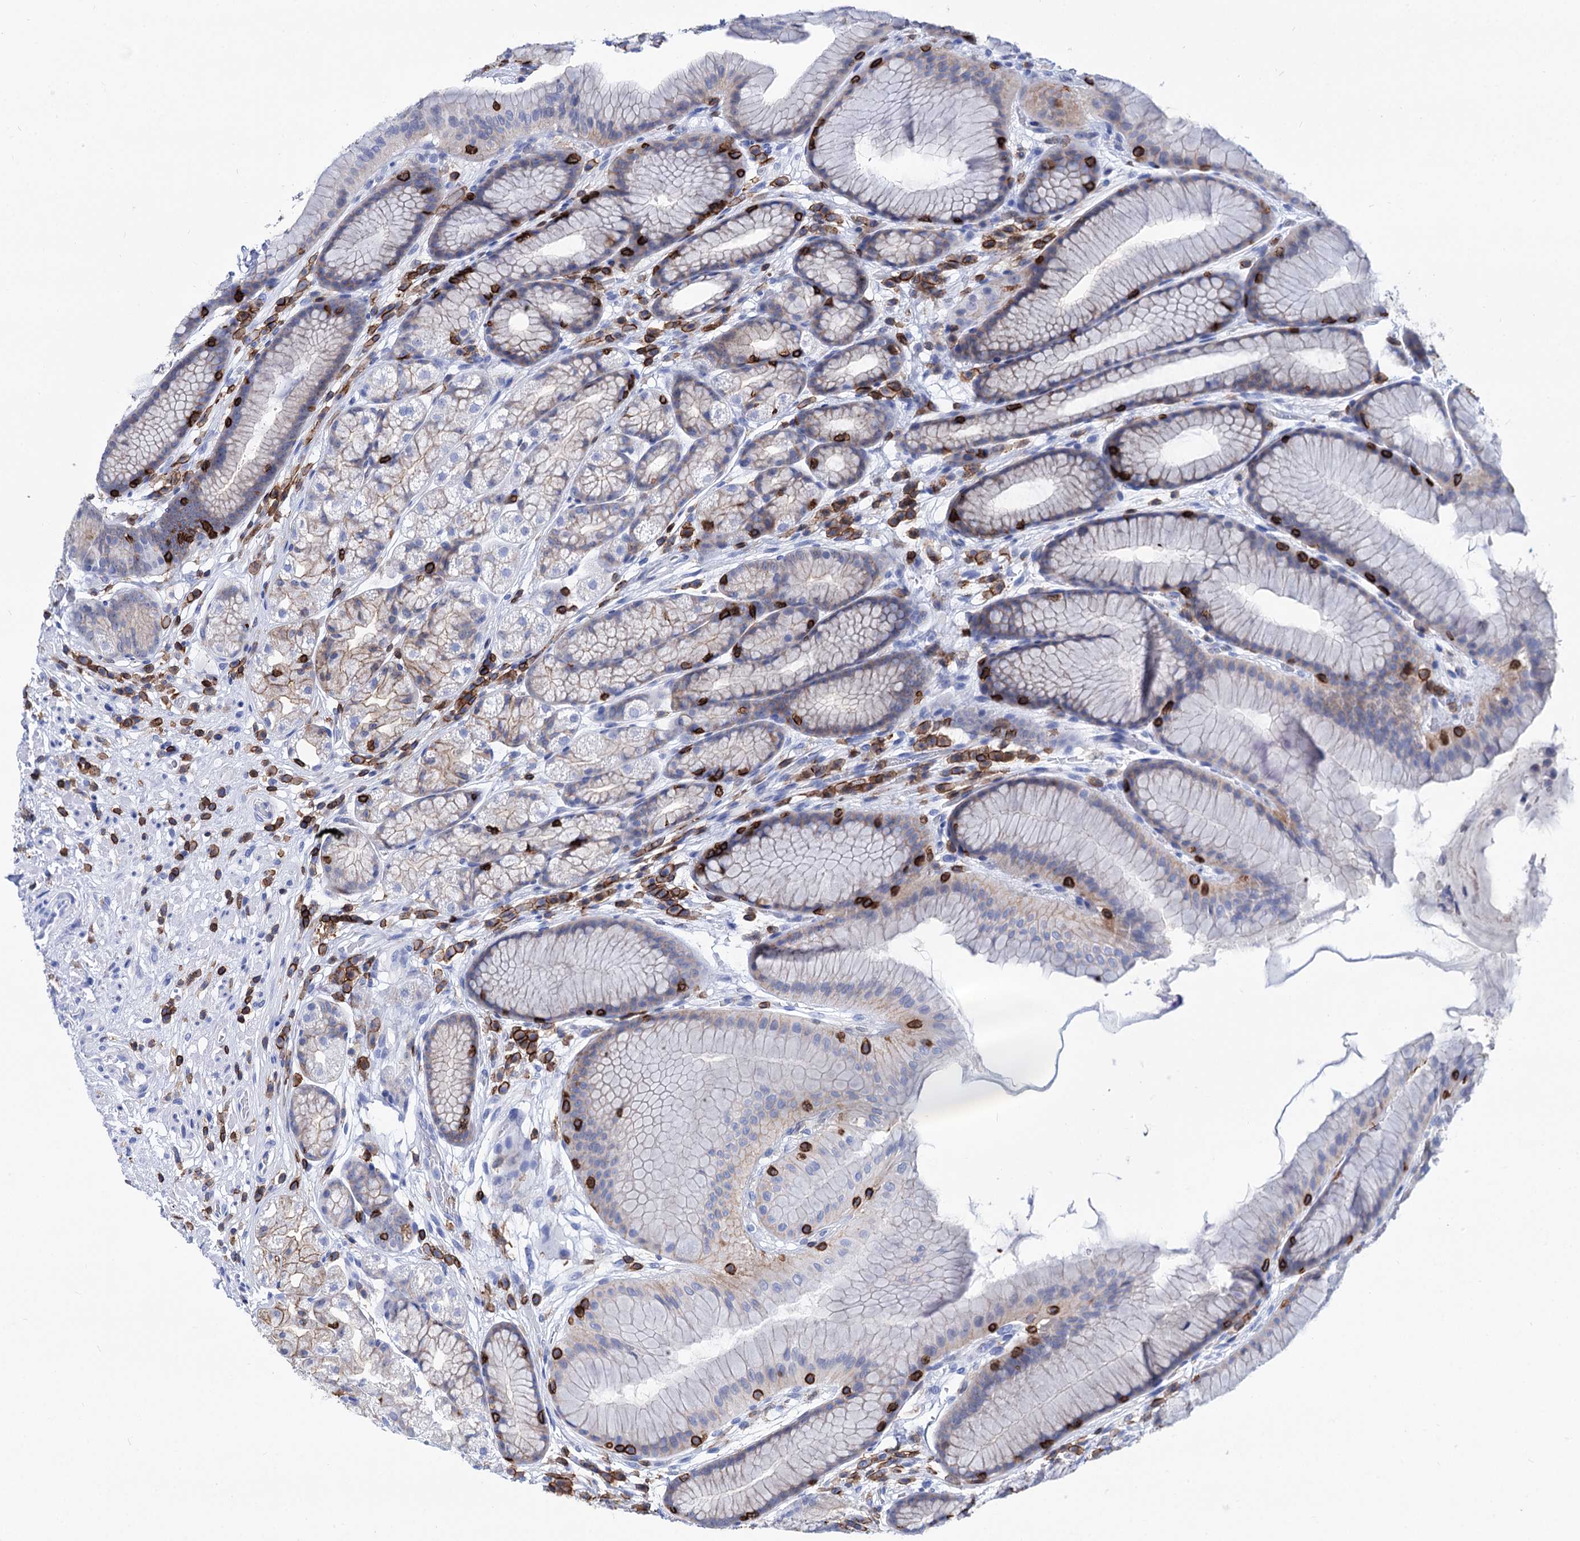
{"staining": {"intensity": "moderate", "quantity": "<25%", "location": "cytoplasmic/membranous"}, "tissue": "stomach", "cell_type": "Glandular cells", "image_type": "normal", "snomed": [{"axis": "morphology", "description": "Normal tissue, NOS"}, {"axis": "topography", "description": "Stomach"}], "caption": "IHC image of benign stomach: human stomach stained using immunohistochemistry reveals low levels of moderate protein expression localized specifically in the cytoplasmic/membranous of glandular cells, appearing as a cytoplasmic/membranous brown color.", "gene": "DEF6", "patient": {"sex": "male", "age": 57}}